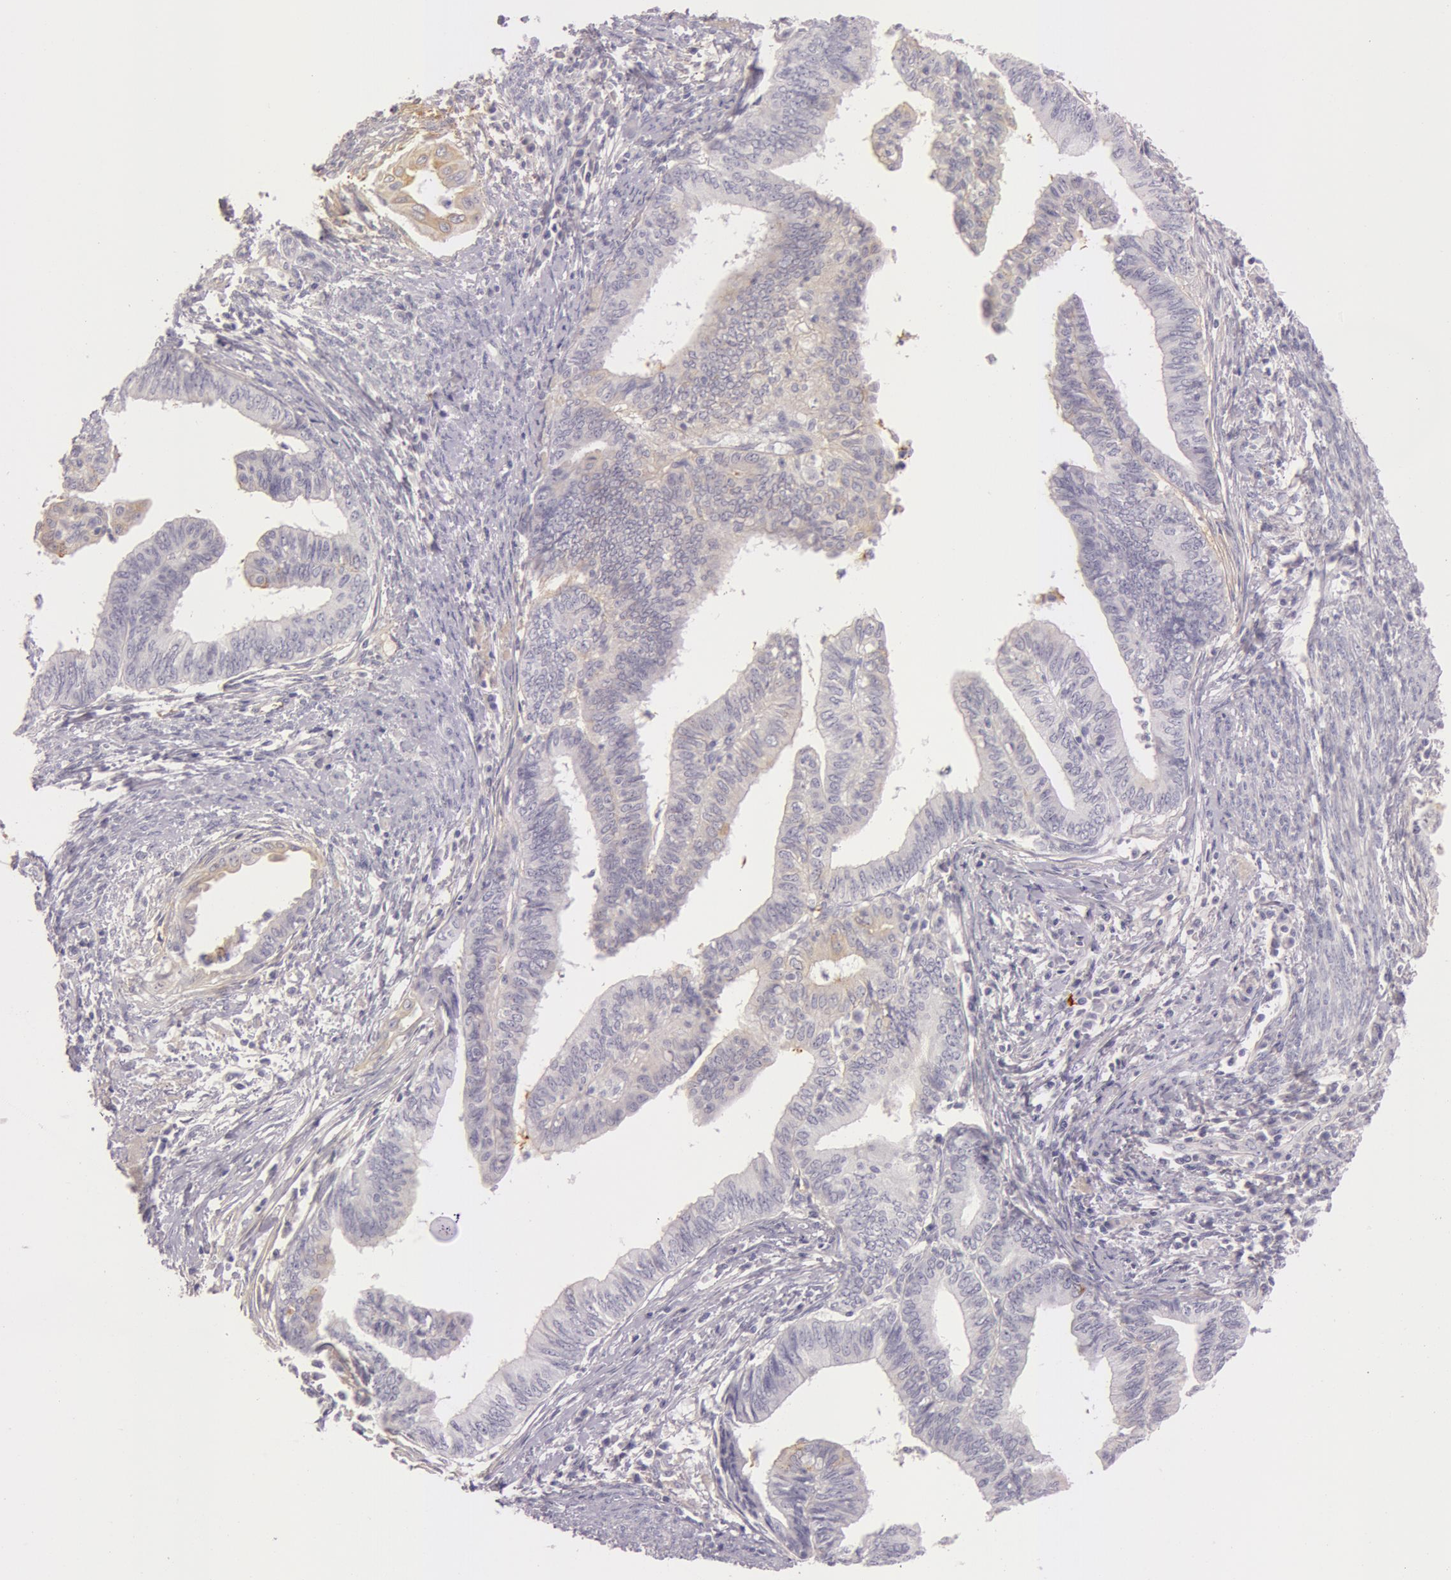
{"staining": {"intensity": "weak", "quantity": "<25%", "location": "cytoplasmic/membranous"}, "tissue": "endometrial cancer", "cell_type": "Tumor cells", "image_type": "cancer", "snomed": [{"axis": "morphology", "description": "Adenocarcinoma, NOS"}, {"axis": "topography", "description": "Endometrium"}], "caption": "Immunohistochemistry (IHC) of adenocarcinoma (endometrial) shows no staining in tumor cells. (DAB (3,3'-diaminobenzidine) IHC visualized using brightfield microscopy, high magnification).", "gene": "C4BPA", "patient": {"sex": "female", "age": 66}}